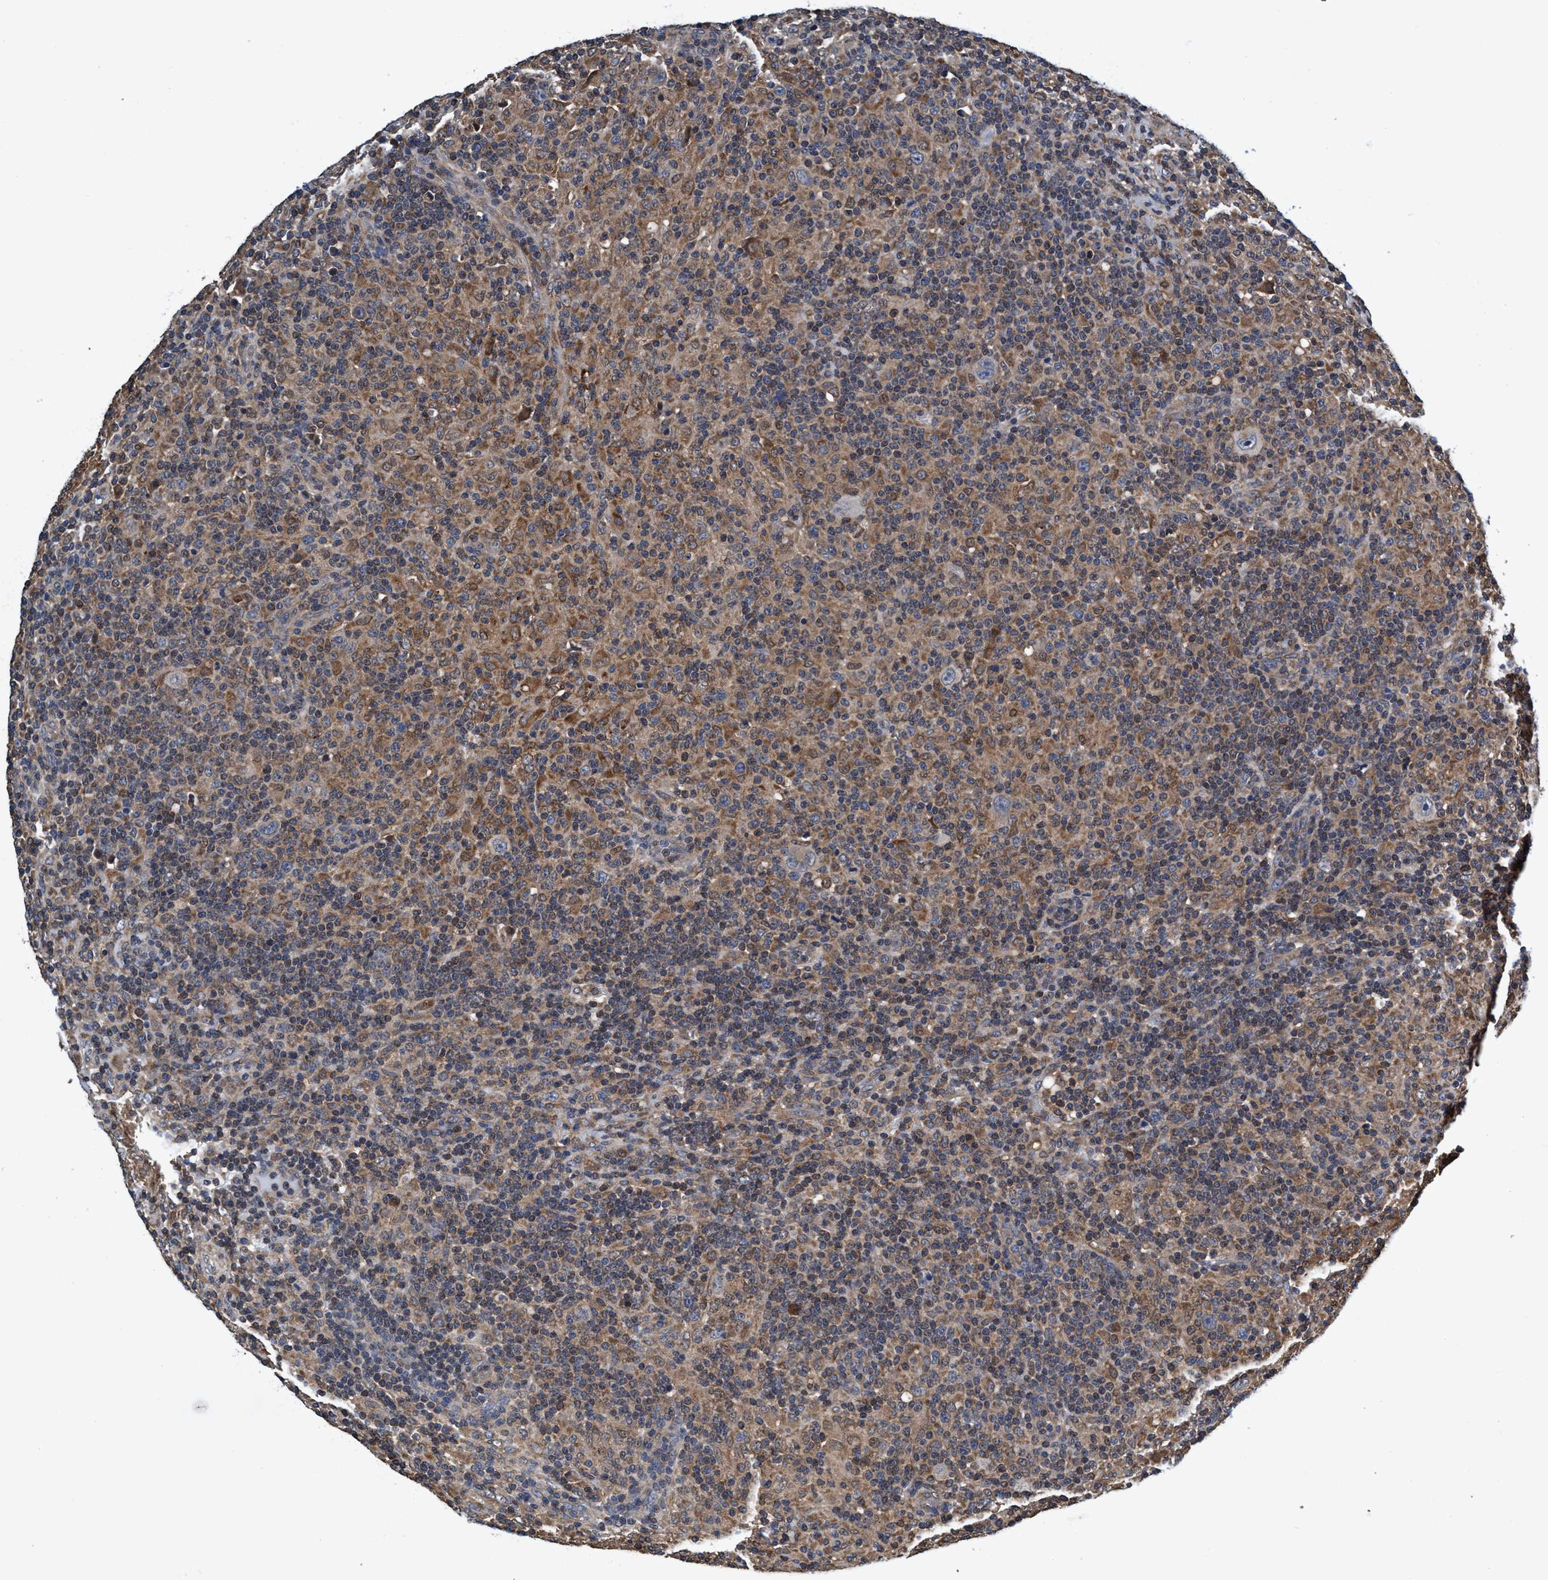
{"staining": {"intensity": "weak", "quantity": "<25%", "location": "cytoplasmic/membranous"}, "tissue": "lymphoma", "cell_type": "Tumor cells", "image_type": "cancer", "snomed": [{"axis": "morphology", "description": "Hodgkin's disease, NOS"}, {"axis": "topography", "description": "Lymph node"}], "caption": "Protein analysis of Hodgkin's disease displays no significant staining in tumor cells.", "gene": "CALCOCO2", "patient": {"sex": "male", "age": 70}}